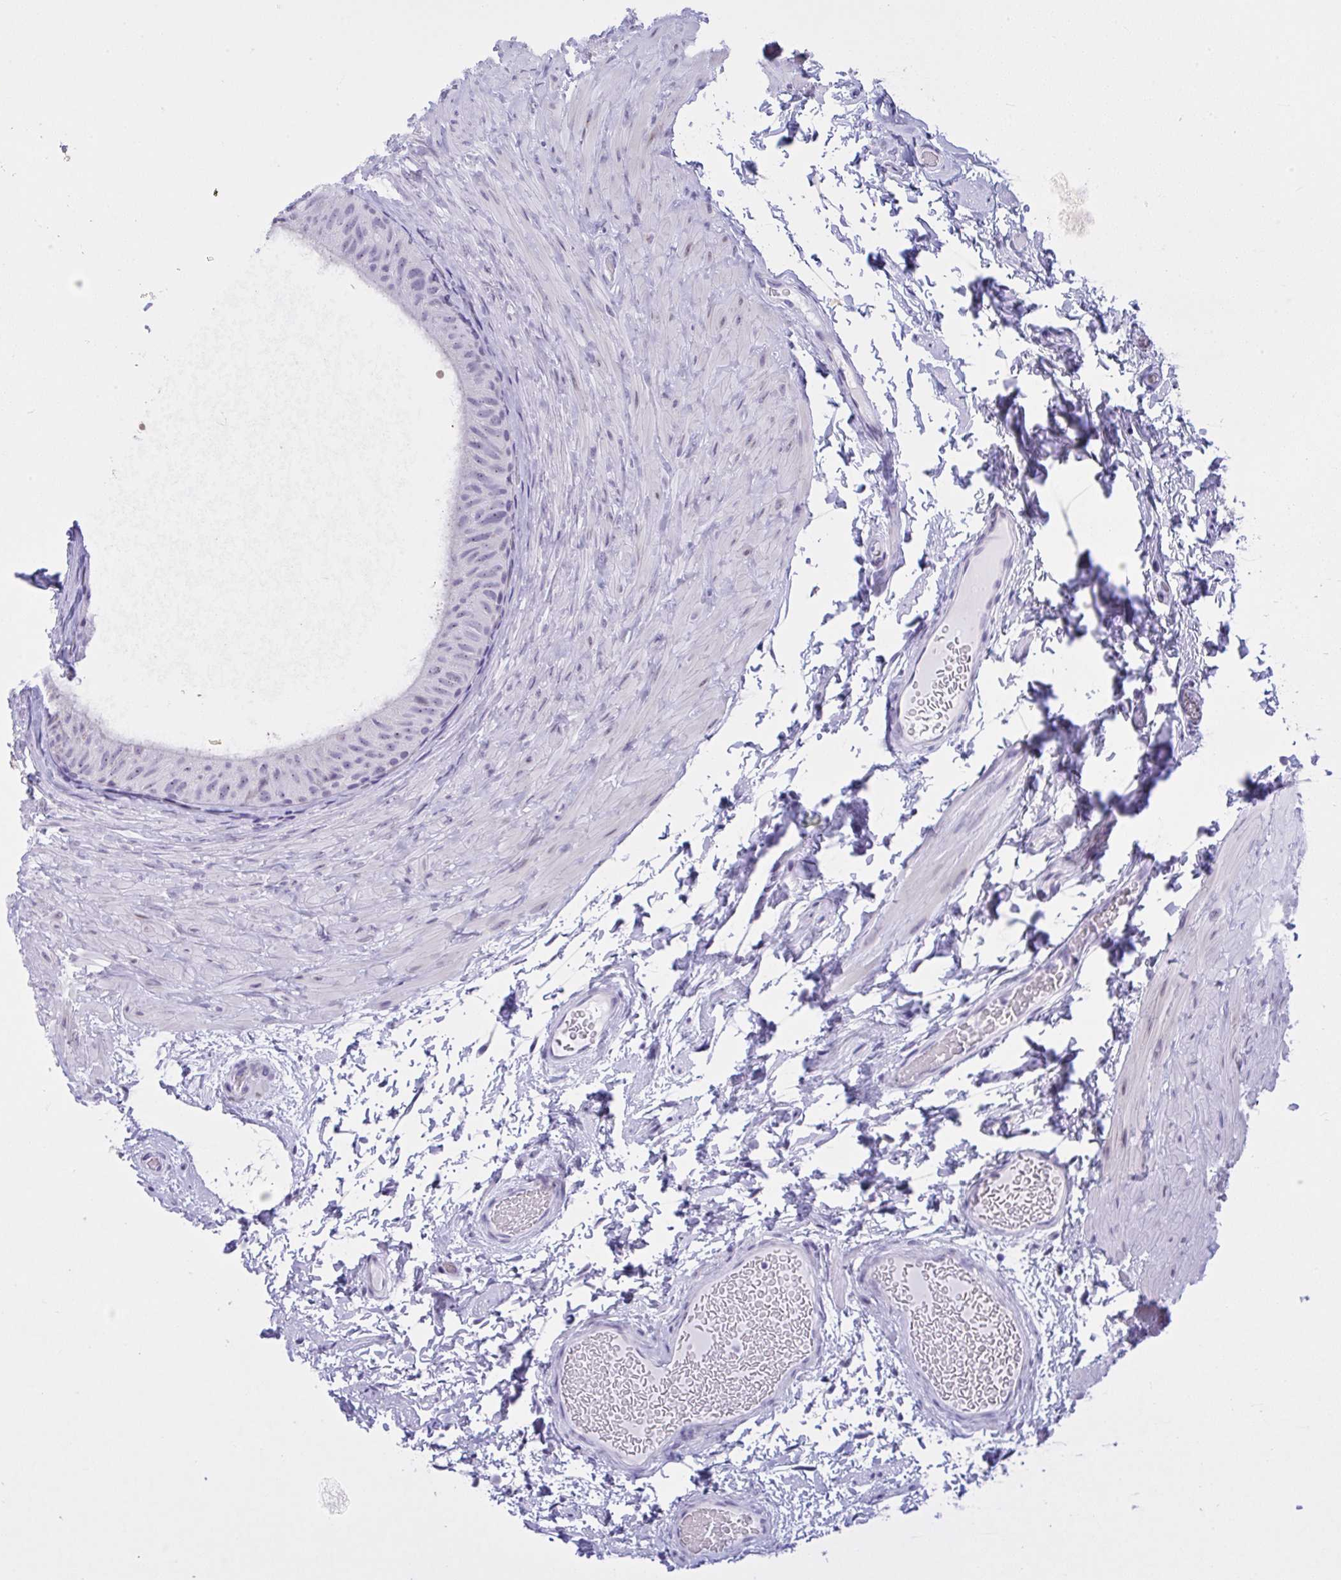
{"staining": {"intensity": "negative", "quantity": "none", "location": "none"}, "tissue": "epididymis", "cell_type": "Glandular cells", "image_type": "normal", "snomed": [{"axis": "morphology", "description": "Normal tissue, NOS"}, {"axis": "topography", "description": "Epididymis, spermatic cord, NOS"}, {"axis": "topography", "description": "Epididymis"}], "caption": "Immunohistochemical staining of normal human epididymis demonstrates no significant positivity in glandular cells. (DAB (3,3'-diaminobenzidine) immunohistochemistry (IHC) with hematoxylin counter stain).", "gene": "YBX2", "patient": {"sex": "male", "age": 31}}